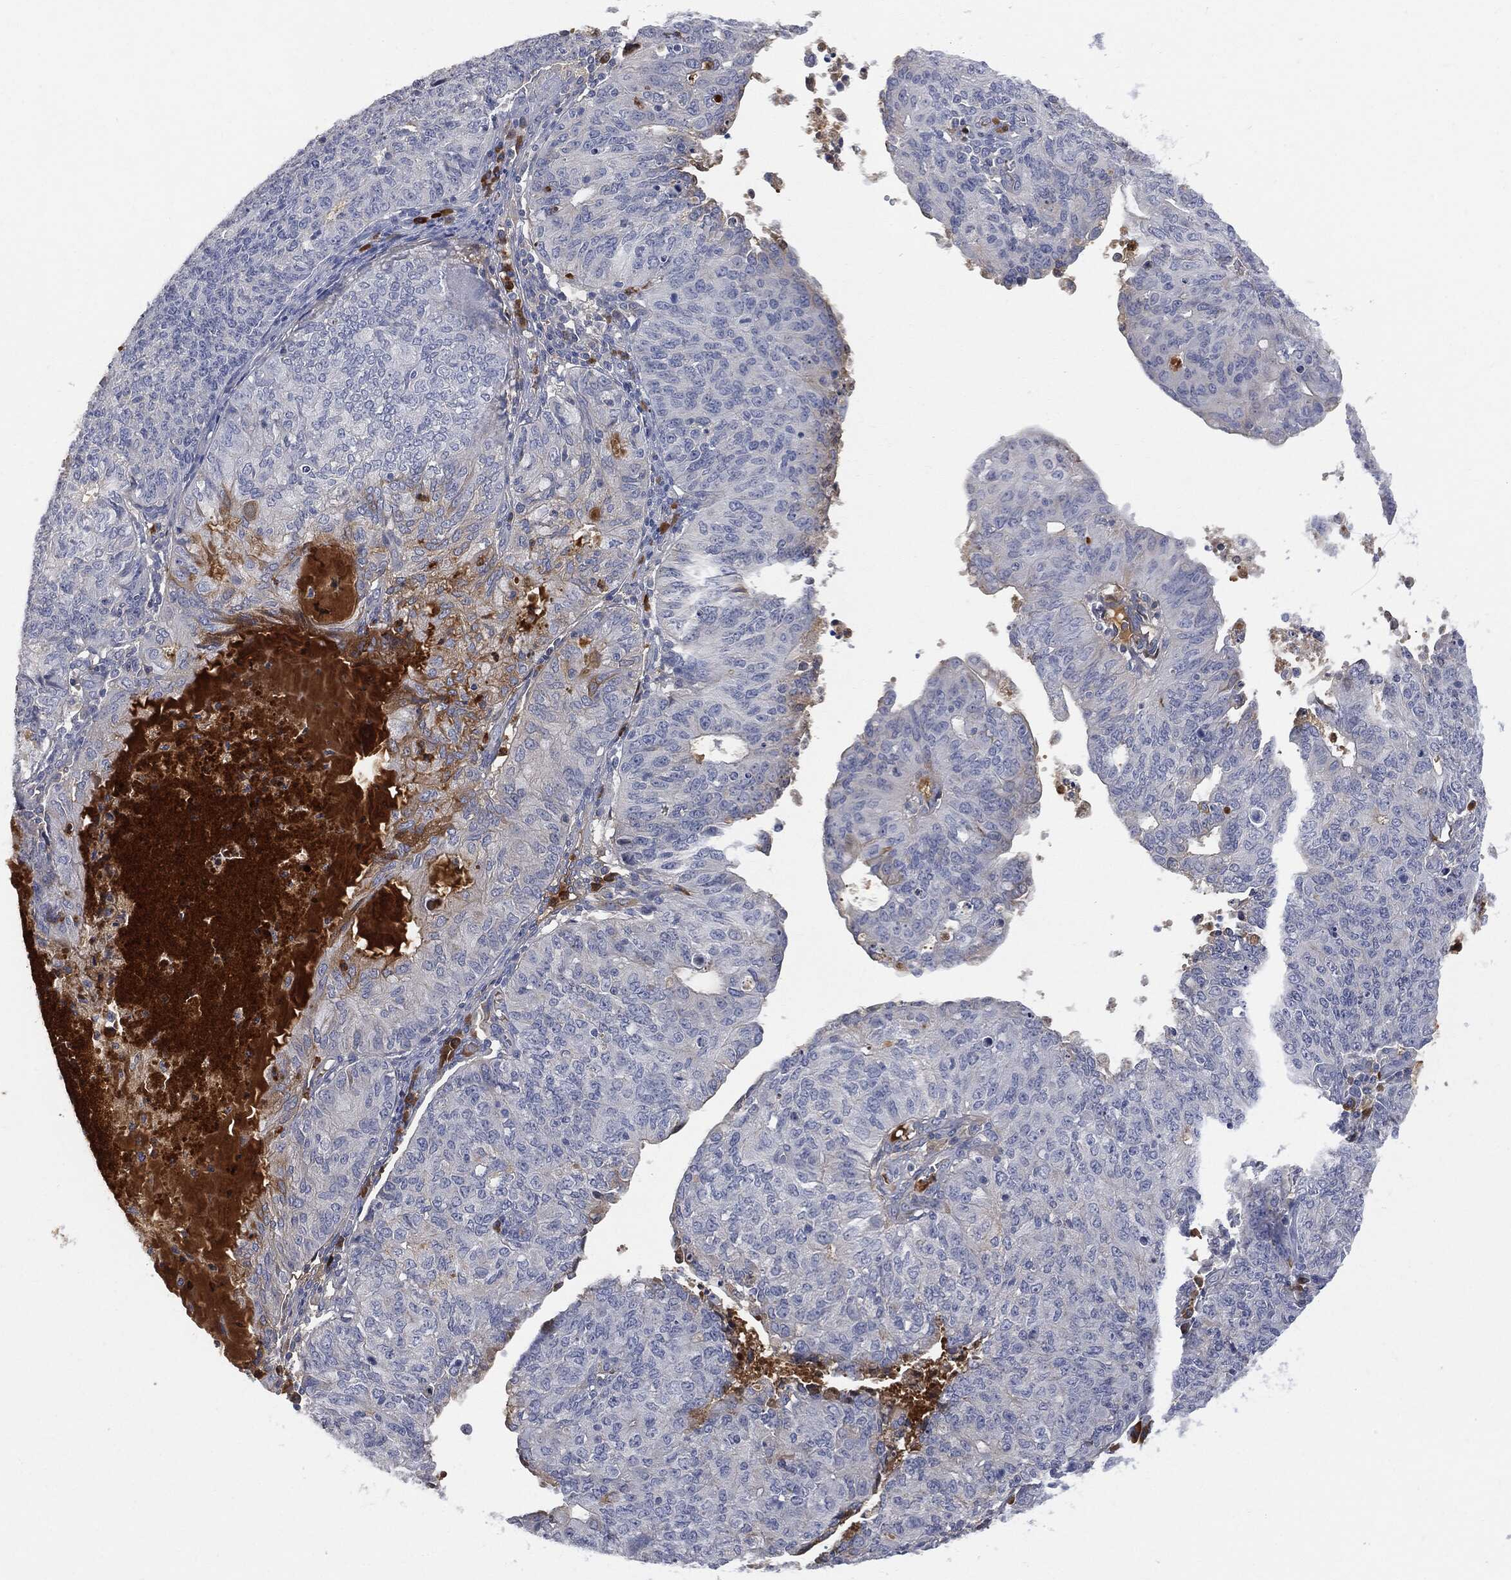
{"staining": {"intensity": "moderate", "quantity": "<25%", "location": "cytoplasmic/membranous"}, "tissue": "endometrial cancer", "cell_type": "Tumor cells", "image_type": "cancer", "snomed": [{"axis": "morphology", "description": "Adenocarcinoma, NOS"}, {"axis": "topography", "description": "Endometrium"}], "caption": "DAB immunohistochemical staining of human endometrial cancer reveals moderate cytoplasmic/membranous protein staining in about <25% of tumor cells.", "gene": "BTK", "patient": {"sex": "female", "age": 82}}